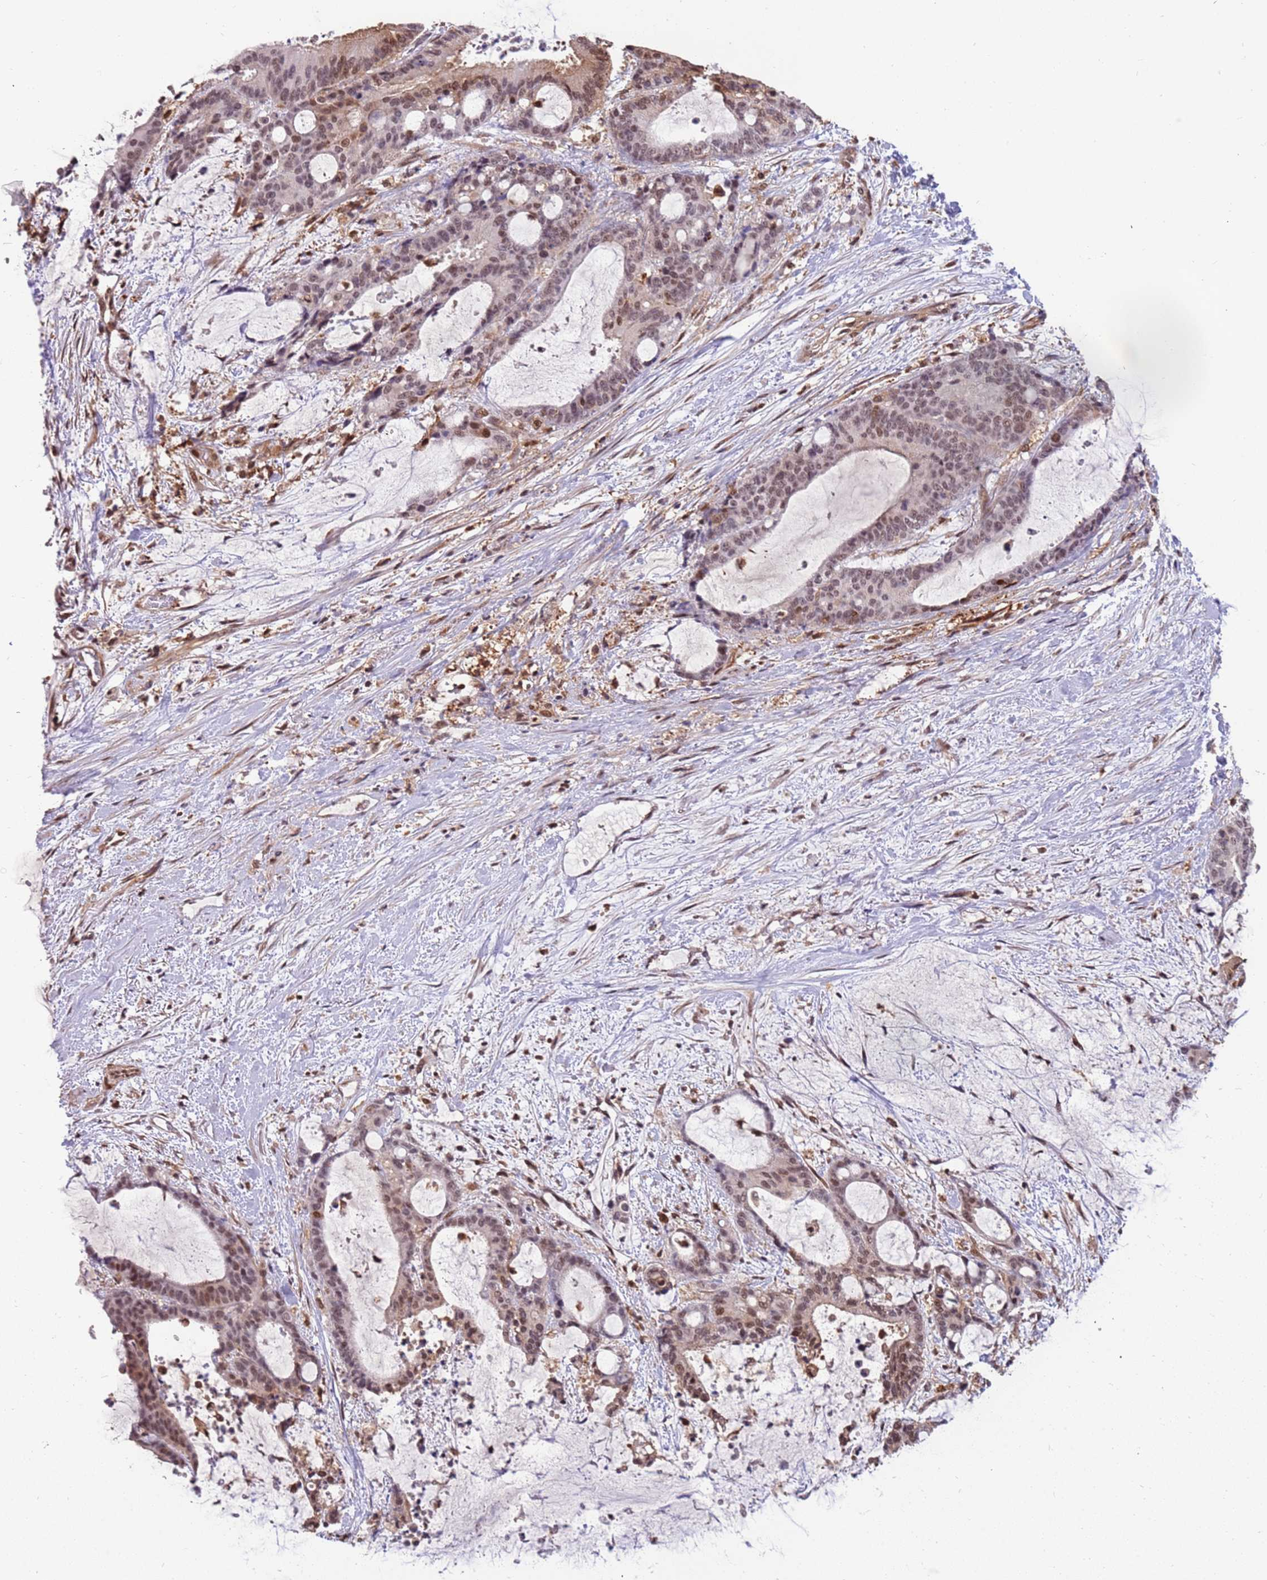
{"staining": {"intensity": "moderate", "quantity": ">75%", "location": "nuclear"}, "tissue": "liver cancer", "cell_type": "Tumor cells", "image_type": "cancer", "snomed": [{"axis": "morphology", "description": "Normal tissue, NOS"}, {"axis": "morphology", "description": "Cholangiocarcinoma"}, {"axis": "topography", "description": "Liver"}, {"axis": "topography", "description": "Peripheral nerve tissue"}], "caption": "Human cholangiocarcinoma (liver) stained for a protein (brown) reveals moderate nuclear positive positivity in approximately >75% of tumor cells.", "gene": "GBP2", "patient": {"sex": "female", "age": 73}}